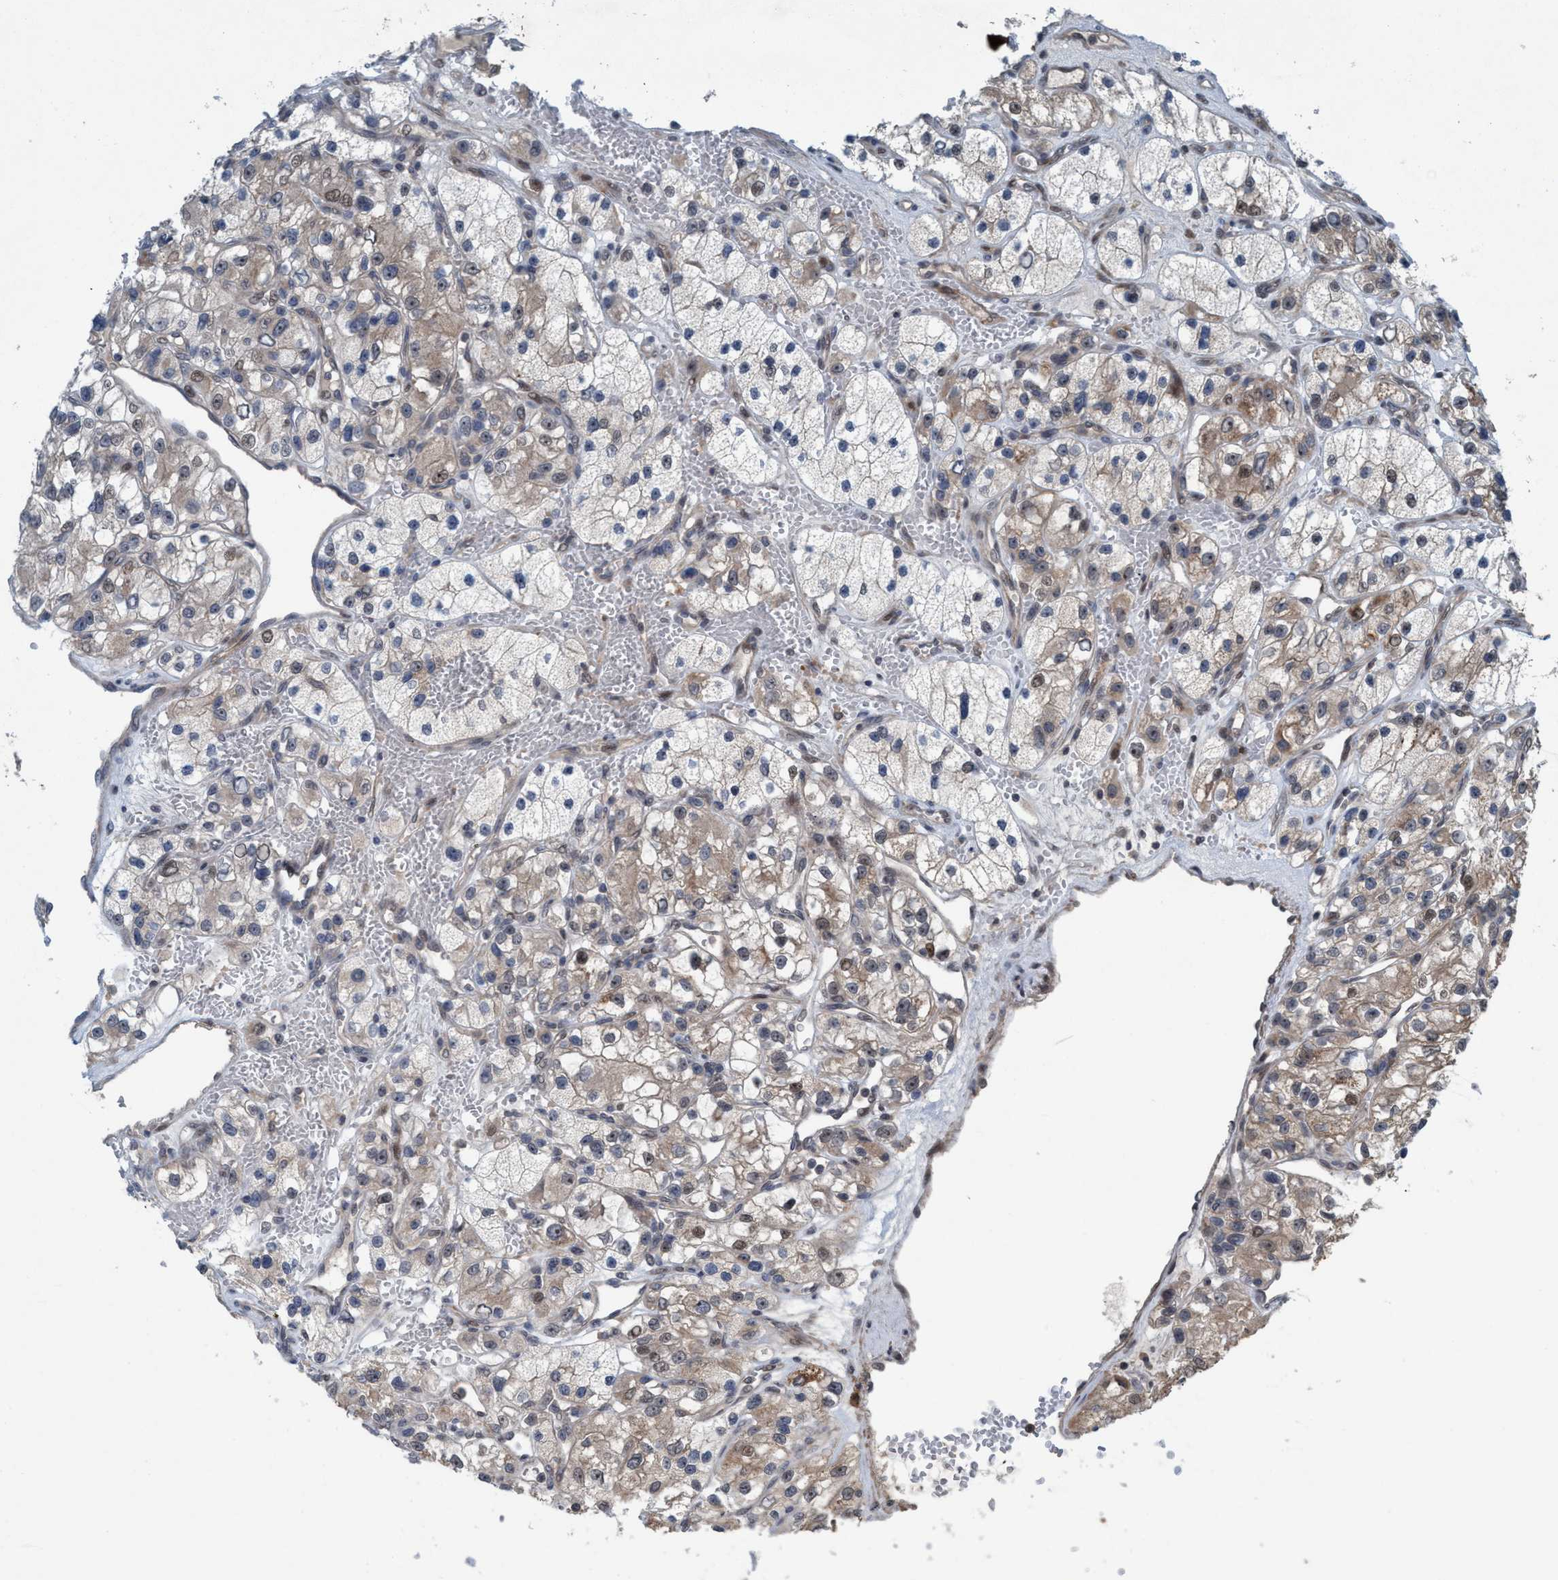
{"staining": {"intensity": "weak", "quantity": "<25%", "location": "cytoplasmic/membranous,nuclear"}, "tissue": "renal cancer", "cell_type": "Tumor cells", "image_type": "cancer", "snomed": [{"axis": "morphology", "description": "Adenocarcinoma, NOS"}, {"axis": "topography", "description": "Kidney"}], "caption": "Renal cancer was stained to show a protein in brown. There is no significant staining in tumor cells.", "gene": "NISCH", "patient": {"sex": "female", "age": 57}}